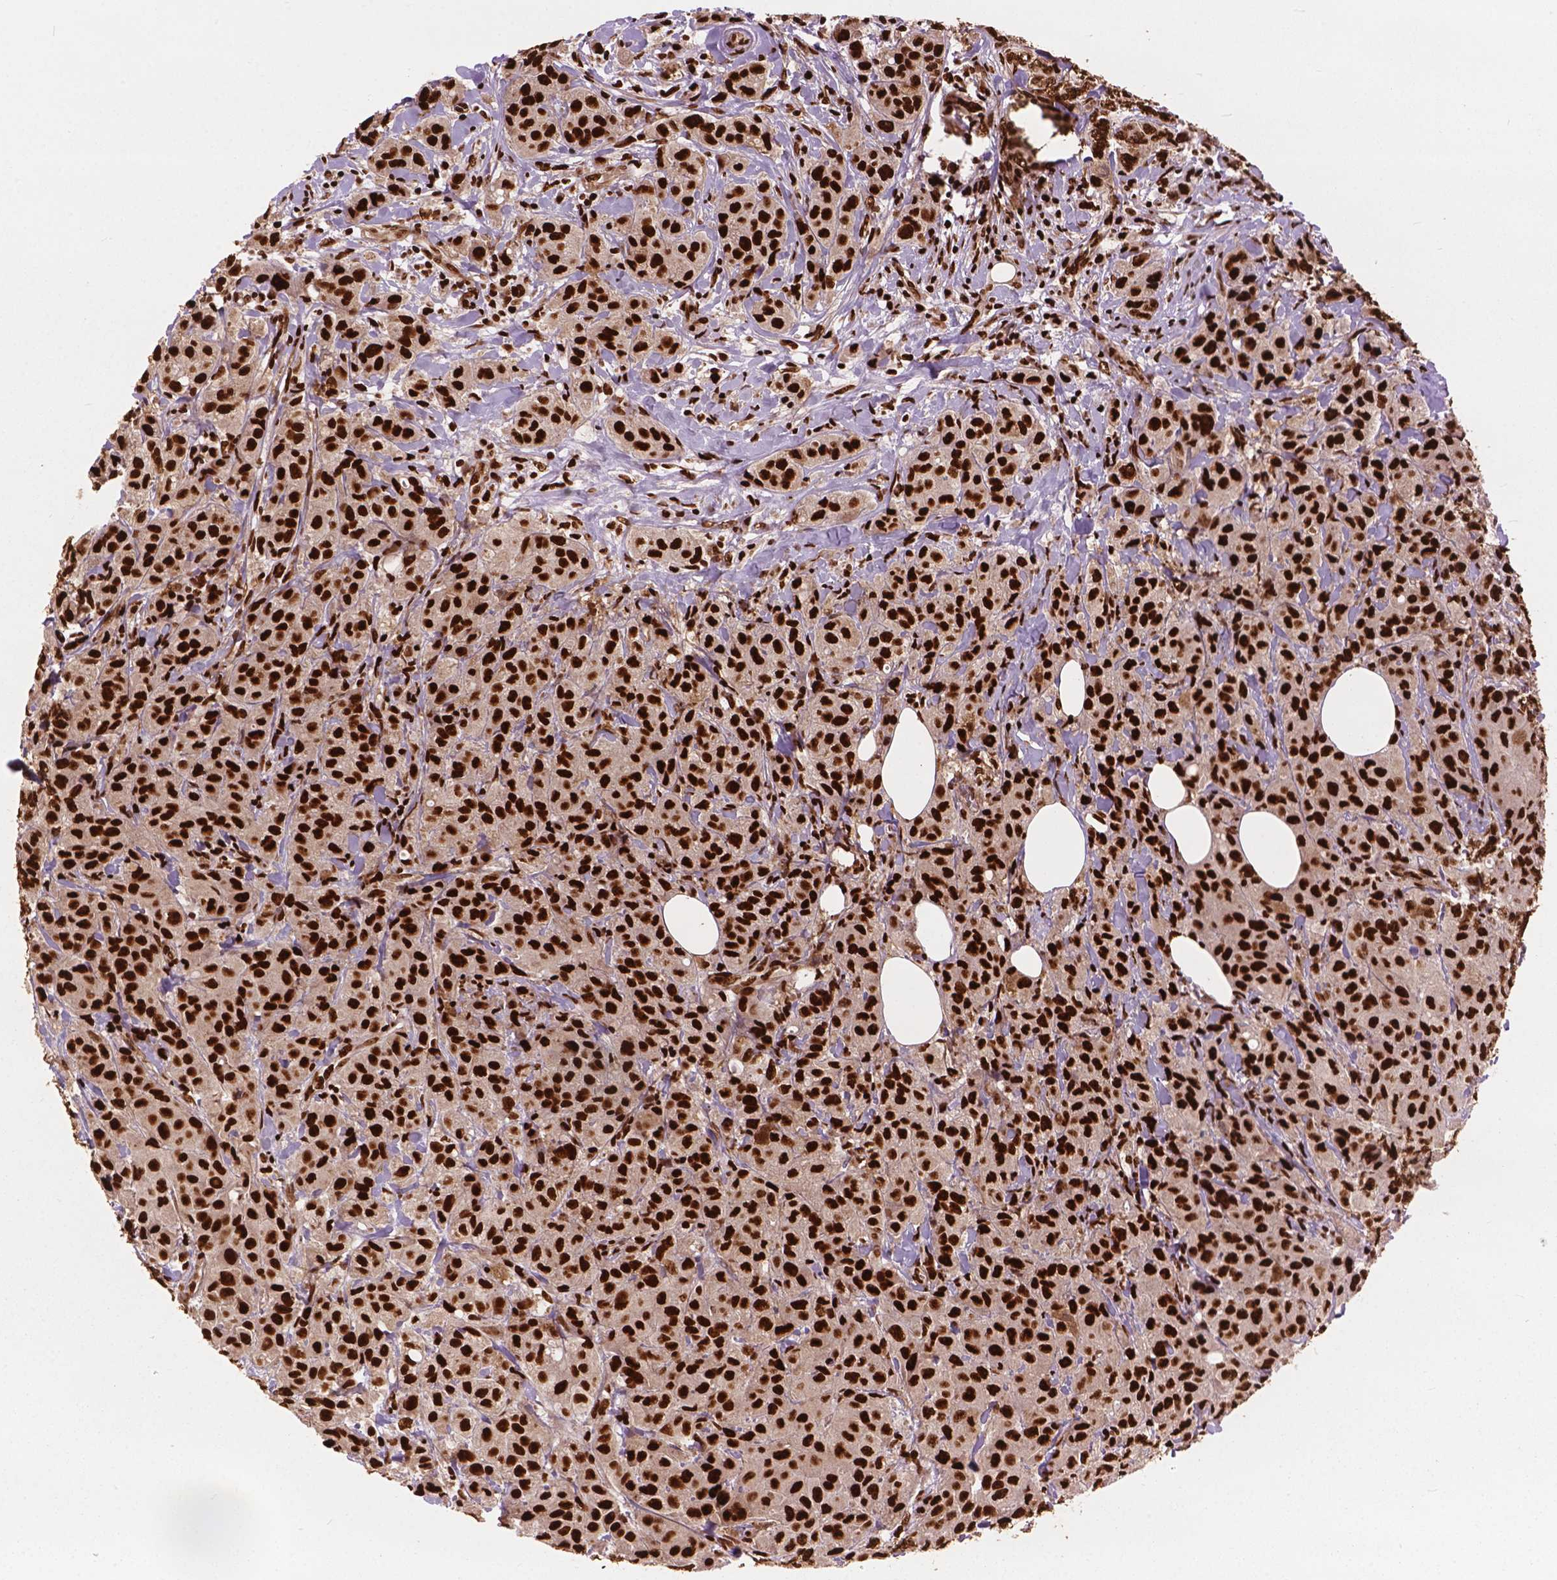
{"staining": {"intensity": "strong", "quantity": ">75%", "location": "nuclear"}, "tissue": "breast cancer", "cell_type": "Tumor cells", "image_type": "cancer", "snomed": [{"axis": "morphology", "description": "Duct carcinoma"}, {"axis": "topography", "description": "Breast"}], "caption": "Intraductal carcinoma (breast) stained for a protein (brown) exhibits strong nuclear positive positivity in about >75% of tumor cells.", "gene": "ANP32B", "patient": {"sex": "female", "age": 43}}